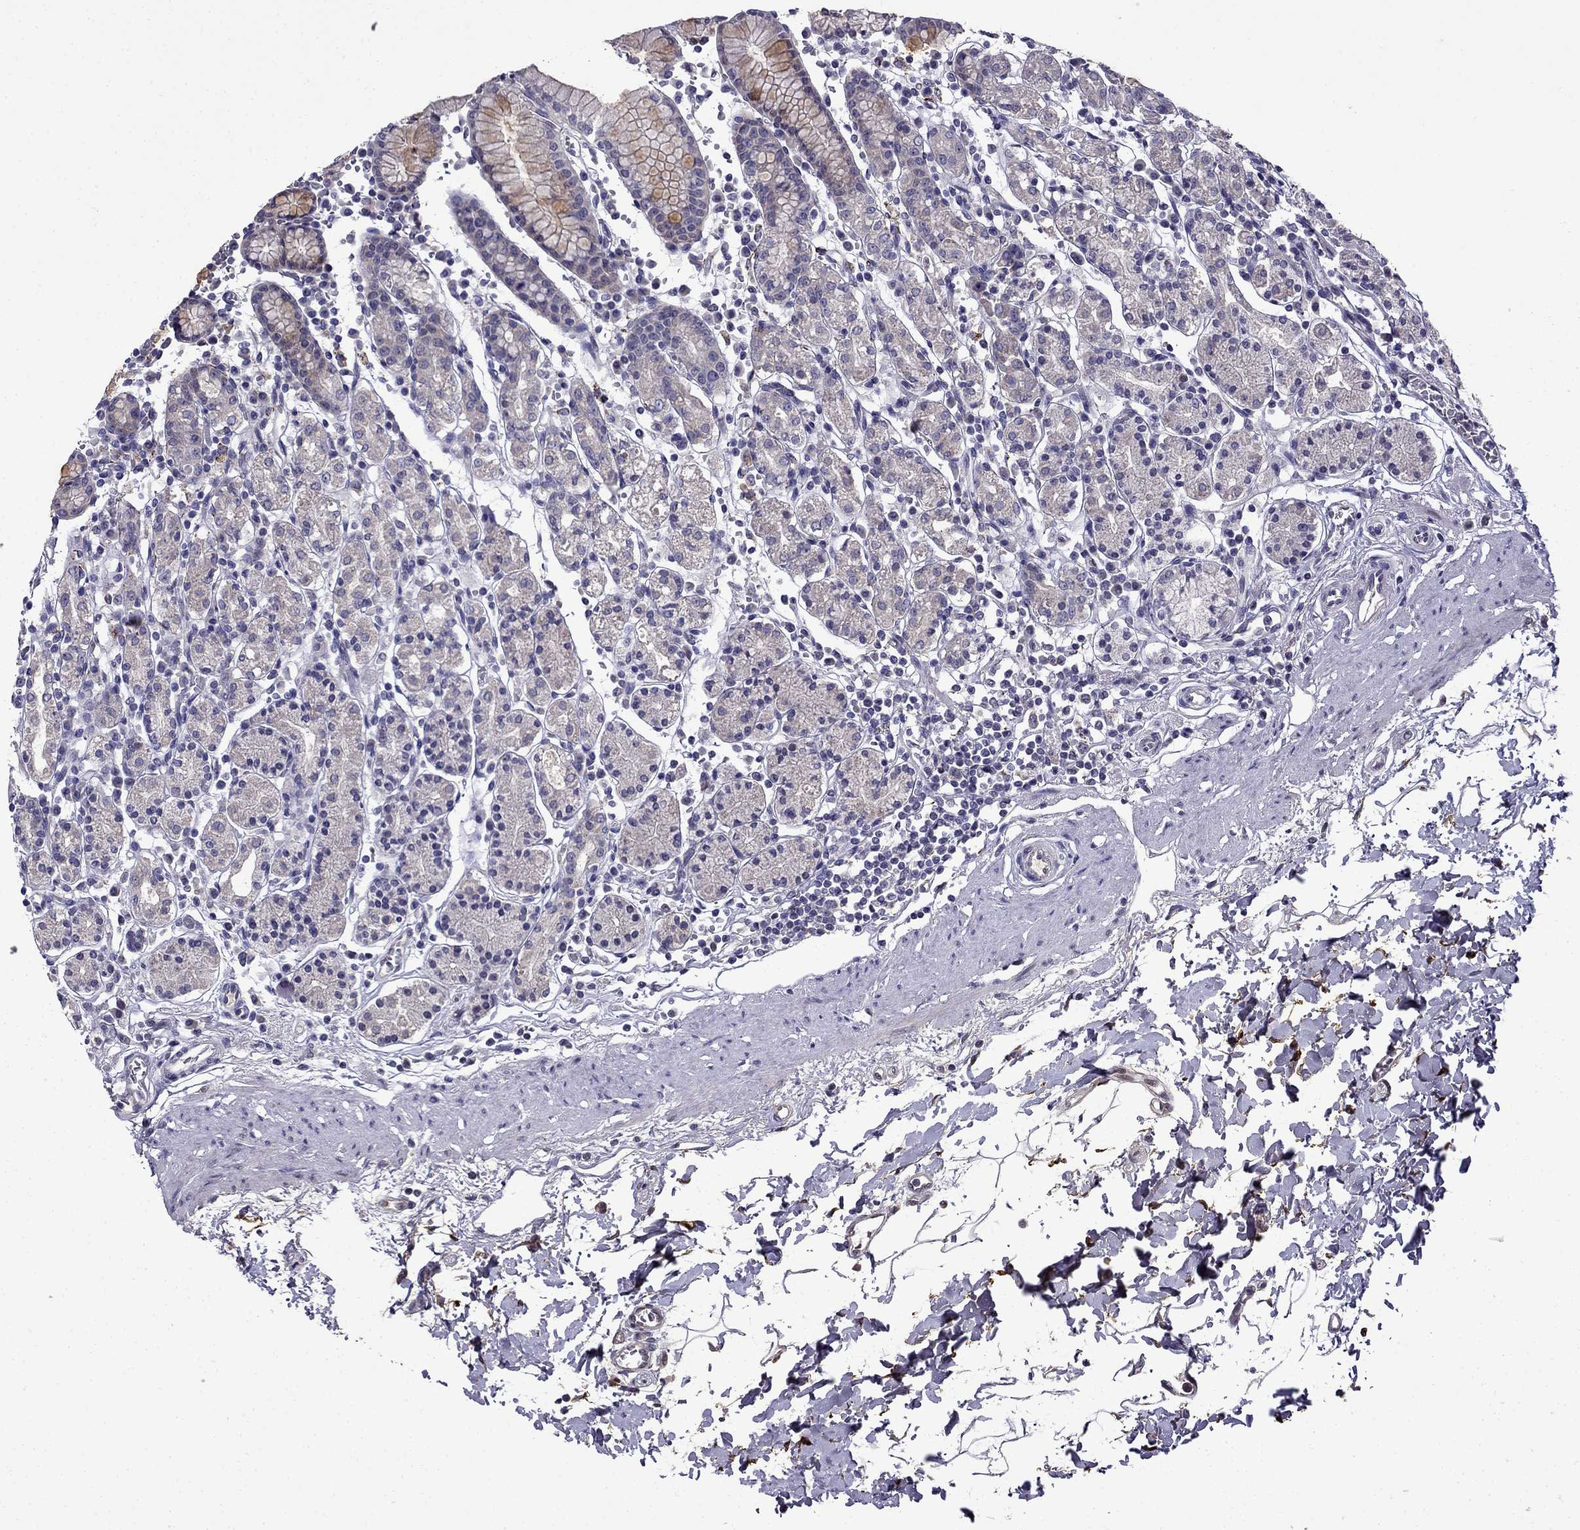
{"staining": {"intensity": "negative", "quantity": "none", "location": "none"}, "tissue": "stomach", "cell_type": "Glandular cells", "image_type": "normal", "snomed": [{"axis": "morphology", "description": "Normal tissue, NOS"}, {"axis": "topography", "description": "Stomach, upper"}, {"axis": "topography", "description": "Stomach"}], "caption": "This is an IHC image of unremarkable stomach. There is no expression in glandular cells.", "gene": "PI16", "patient": {"sex": "male", "age": 62}}